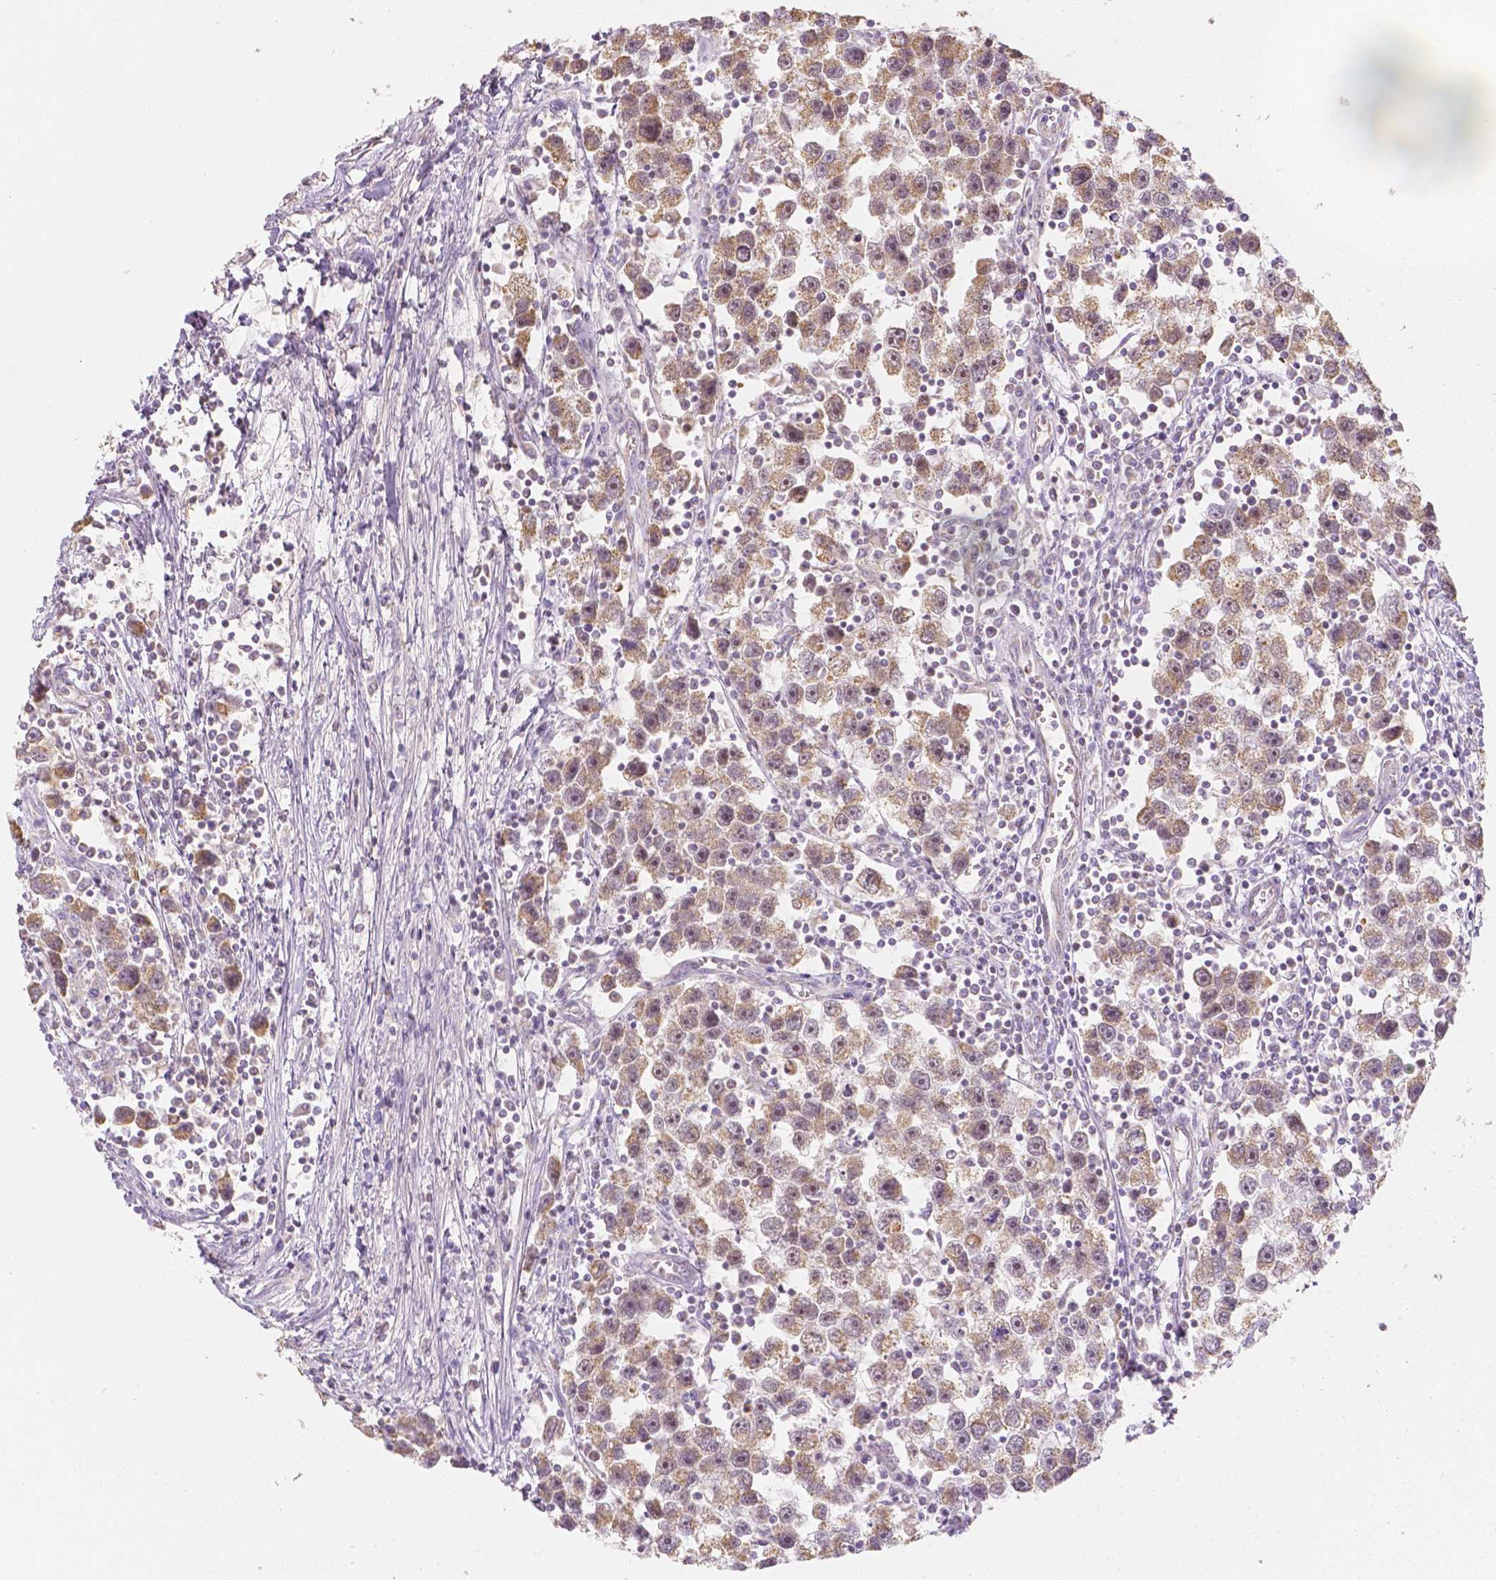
{"staining": {"intensity": "moderate", "quantity": ">75%", "location": "cytoplasmic/membranous"}, "tissue": "testis cancer", "cell_type": "Tumor cells", "image_type": "cancer", "snomed": [{"axis": "morphology", "description": "Seminoma, NOS"}, {"axis": "topography", "description": "Testis"}], "caption": "An image of testis cancer stained for a protein exhibits moderate cytoplasmic/membranous brown staining in tumor cells. (IHC, brightfield microscopy, high magnification).", "gene": "NVL", "patient": {"sex": "male", "age": 30}}